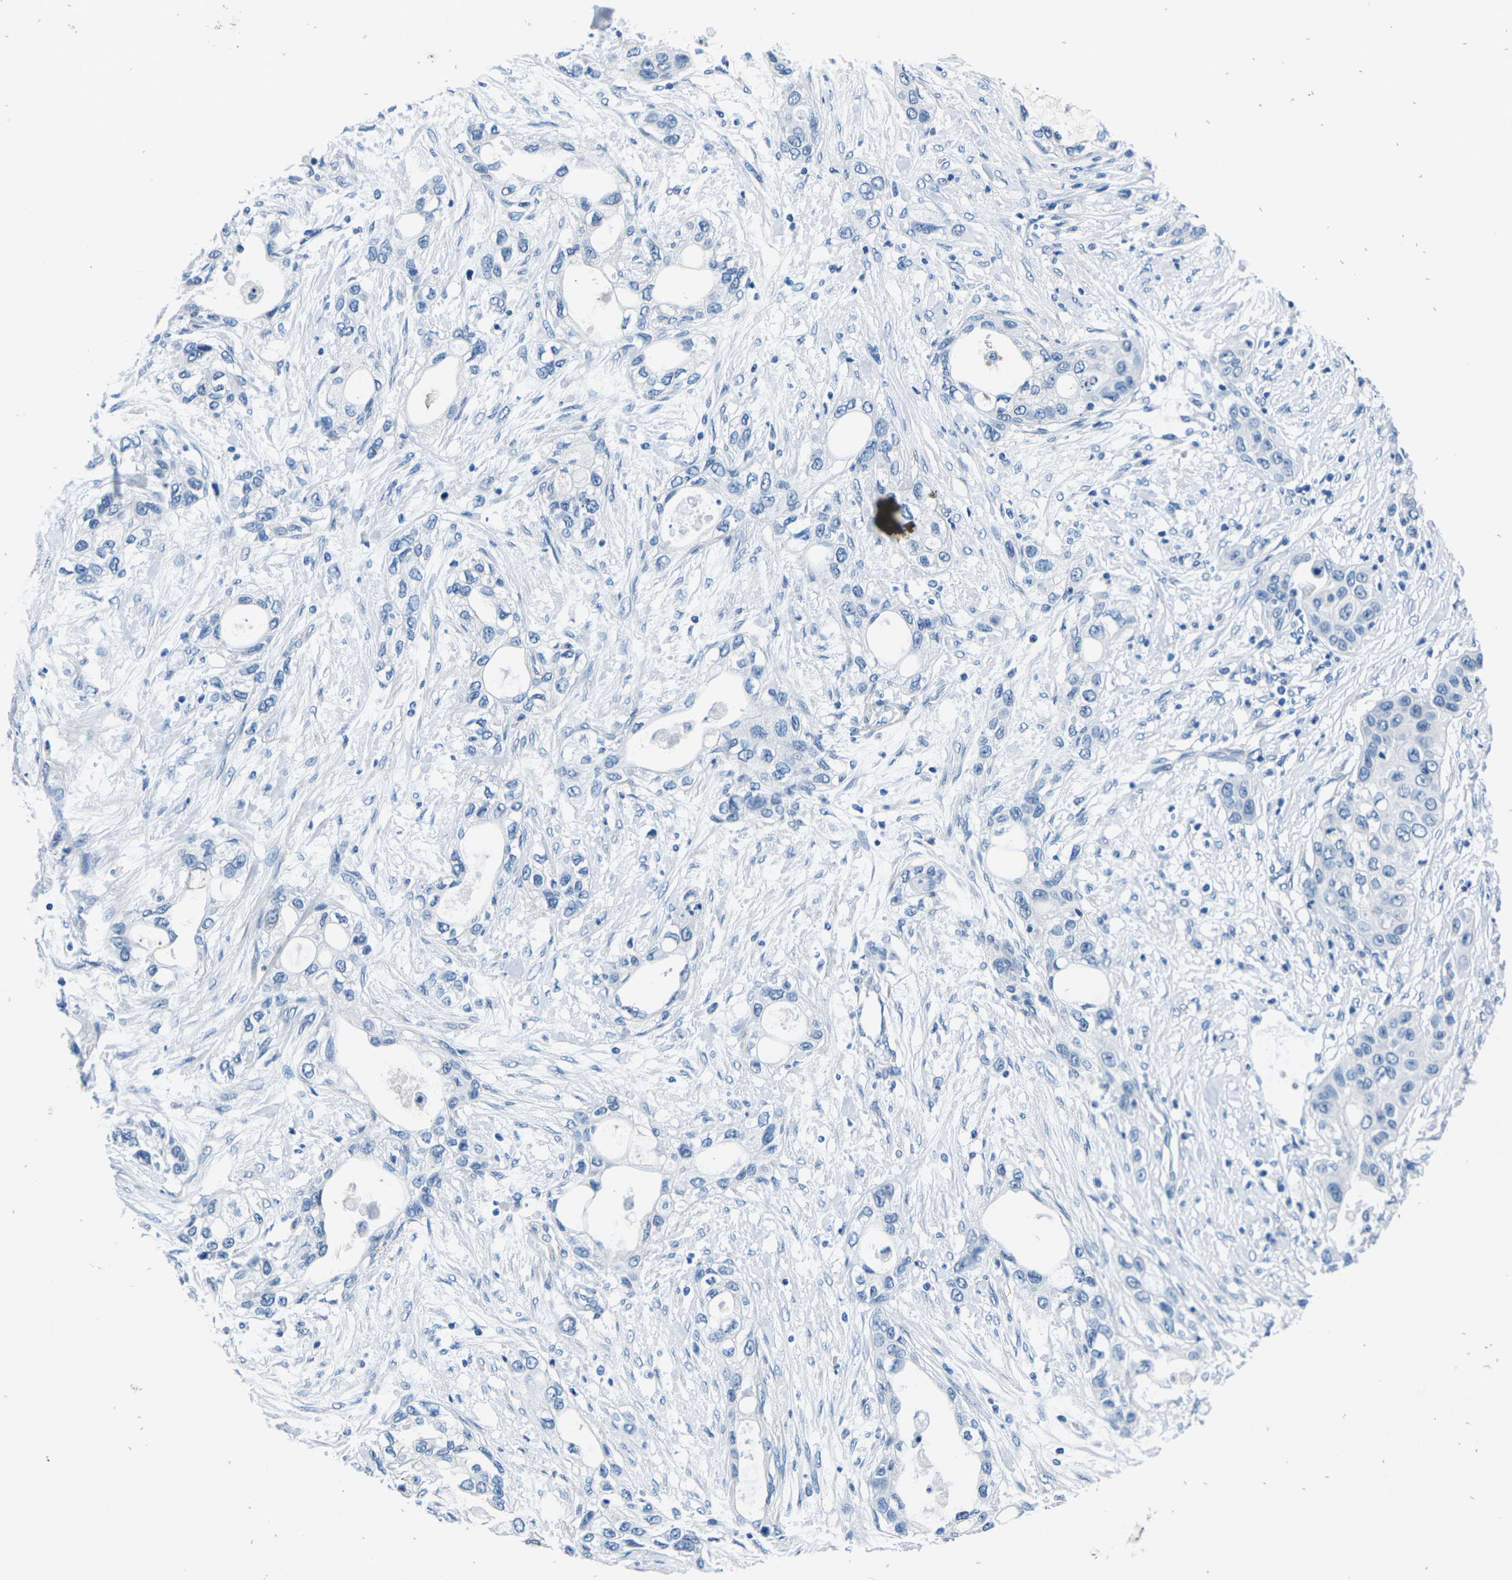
{"staining": {"intensity": "negative", "quantity": "none", "location": "none"}, "tissue": "pancreatic cancer", "cell_type": "Tumor cells", "image_type": "cancer", "snomed": [{"axis": "morphology", "description": "Adenocarcinoma, NOS"}, {"axis": "topography", "description": "Pancreas"}], "caption": "There is no significant staining in tumor cells of pancreatic cancer (adenocarcinoma). (IHC, brightfield microscopy, high magnification).", "gene": "UMOD", "patient": {"sex": "female", "age": 70}}